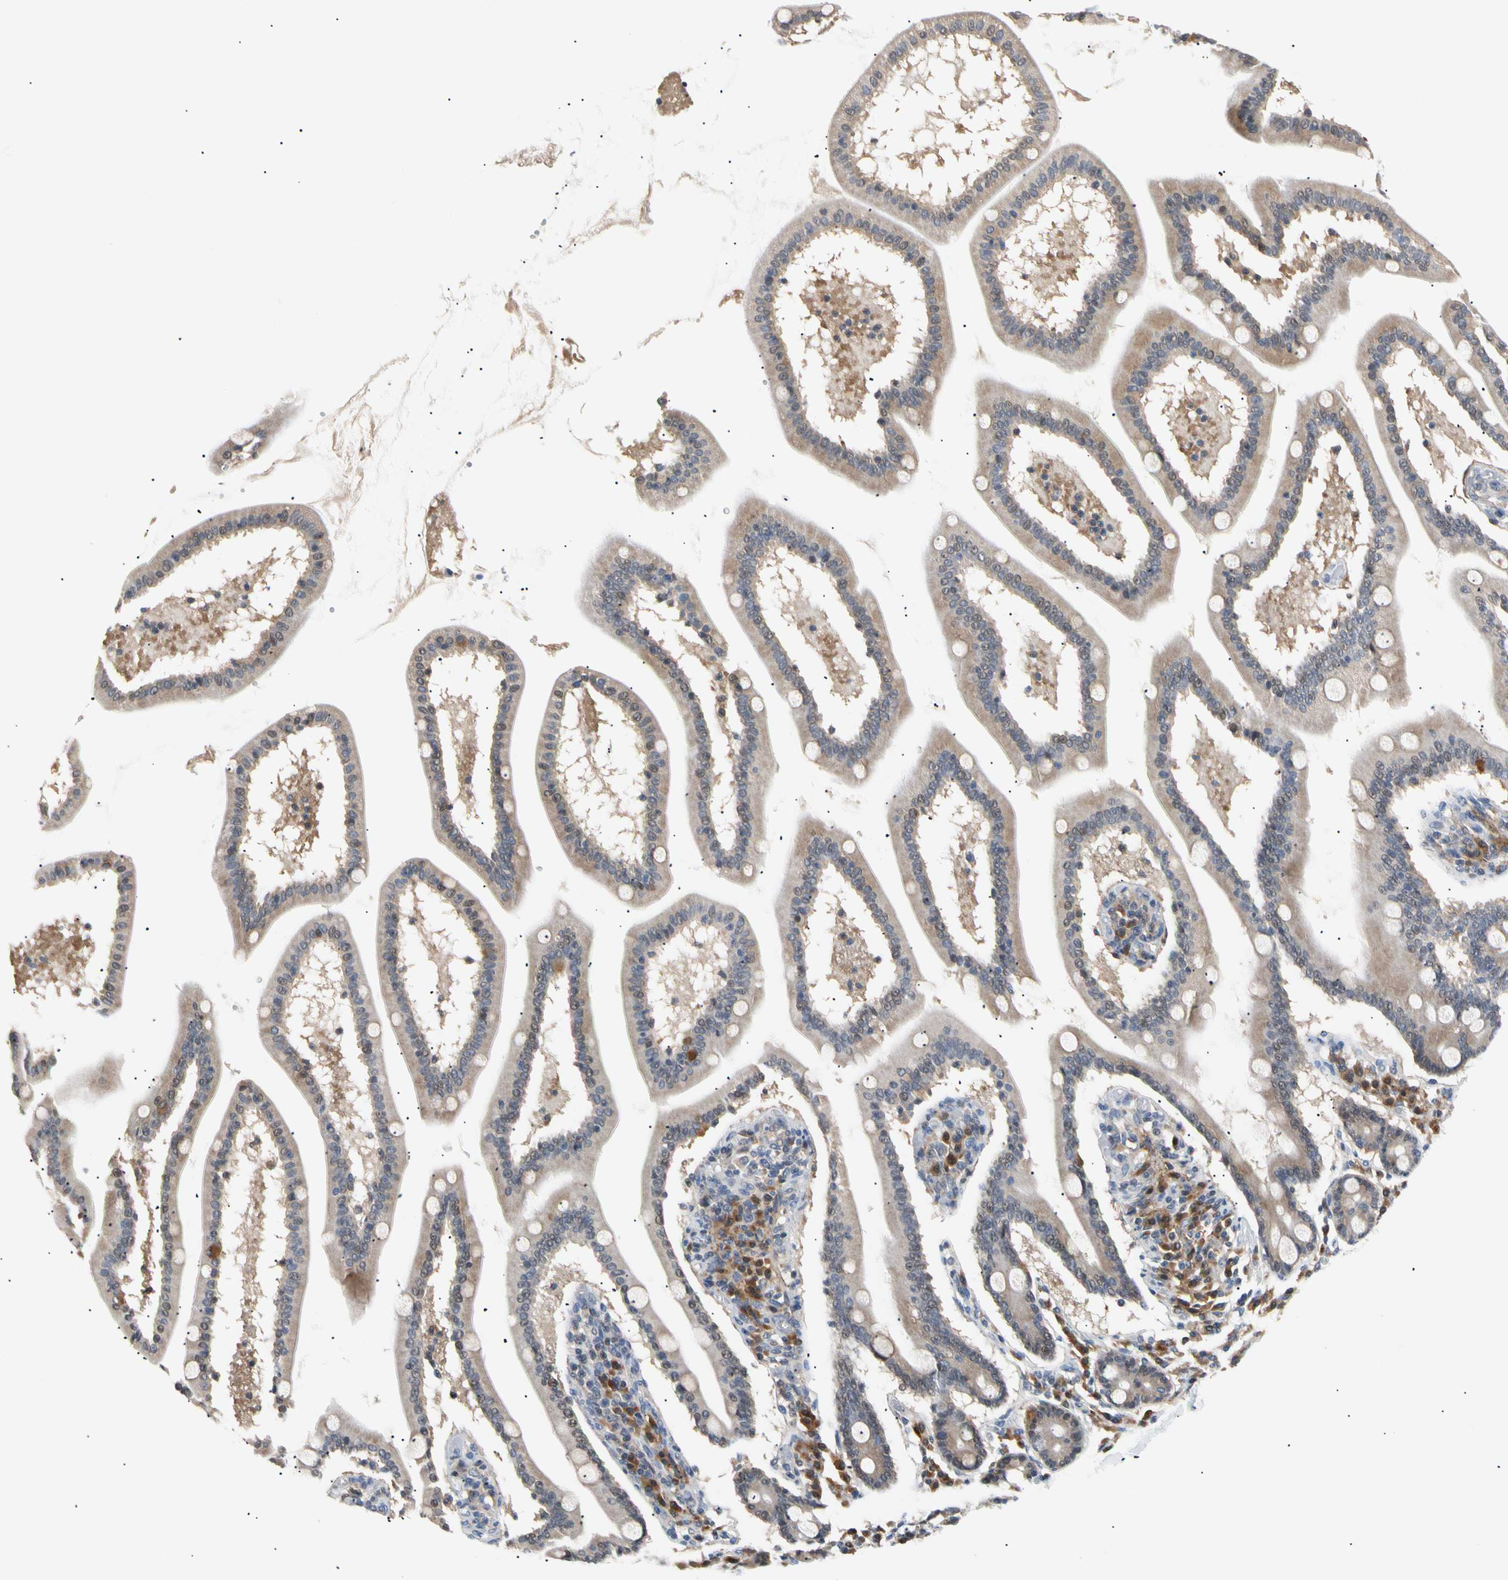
{"staining": {"intensity": "weak", "quantity": "25%-75%", "location": "cytoplasmic/membranous"}, "tissue": "adipose tissue", "cell_type": "Adipocytes", "image_type": "normal", "snomed": [{"axis": "morphology", "description": "Normal tissue, NOS"}, {"axis": "topography", "description": "Duodenum"}], "caption": "IHC (DAB (3,3'-diaminobenzidine)) staining of normal human adipose tissue demonstrates weak cytoplasmic/membranous protein expression in approximately 25%-75% of adipocytes.", "gene": "SEC23B", "patient": {"sex": "male", "age": 63}}